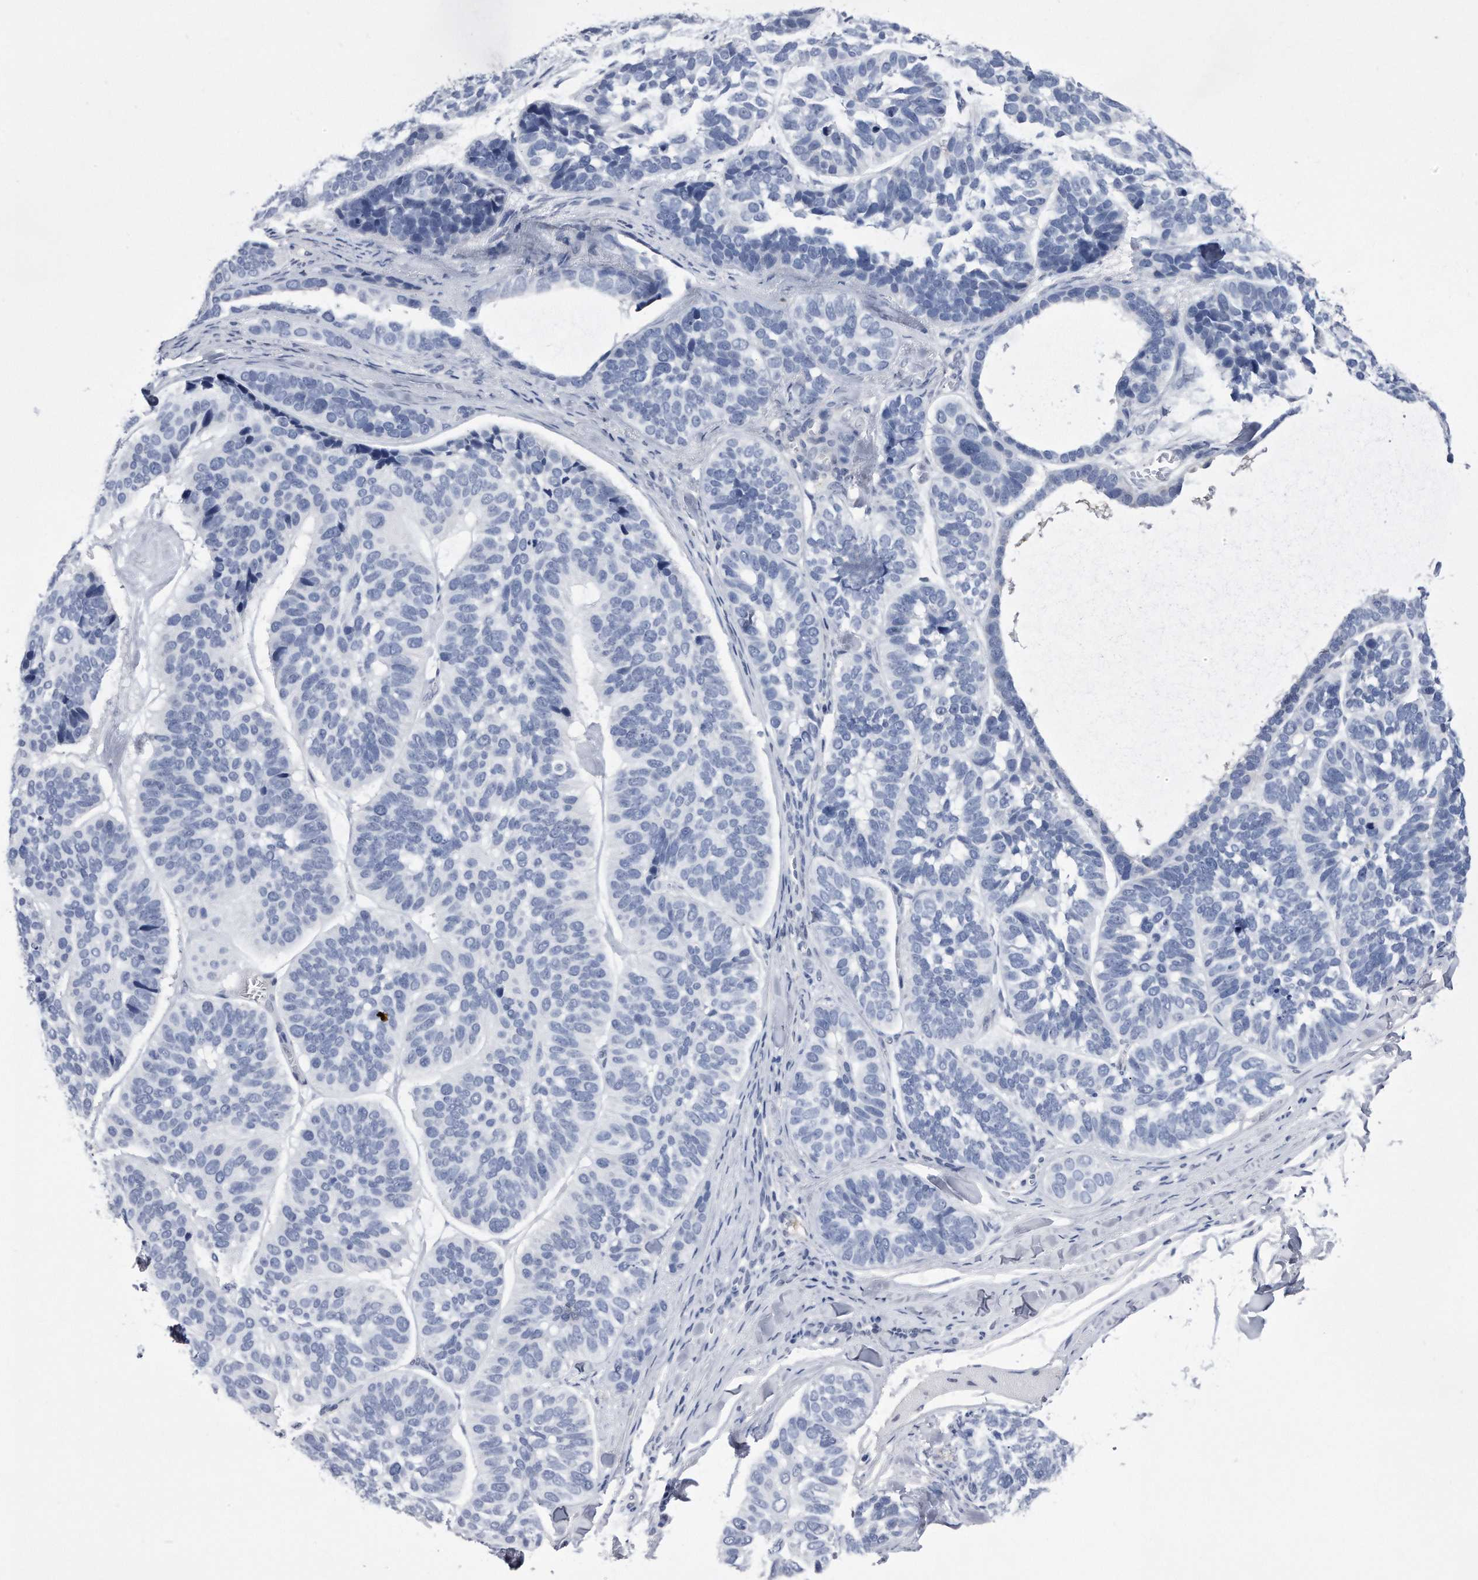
{"staining": {"intensity": "negative", "quantity": "none", "location": "none"}, "tissue": "skin cancer", "cell_type": "Tumor cells", "image_type": "cancer", "snomed": [{"axis": "morphology", "description": "Basal cell carcinoma"}, {"axis": "topography", "description": "Skin"}], "caption": "A micrograph of human basal cell carcinoma (skin) is negative for staining in tumor cells. The staining was performed using DAB (3,3'-diaminobenzidine) to visualize the protein expression in brown, while the nuclei were stained in blue with hematoxylin (Magnification: 20x).", "gene": "KCTD8", "patient": {"sex": "male", "age": 62}}